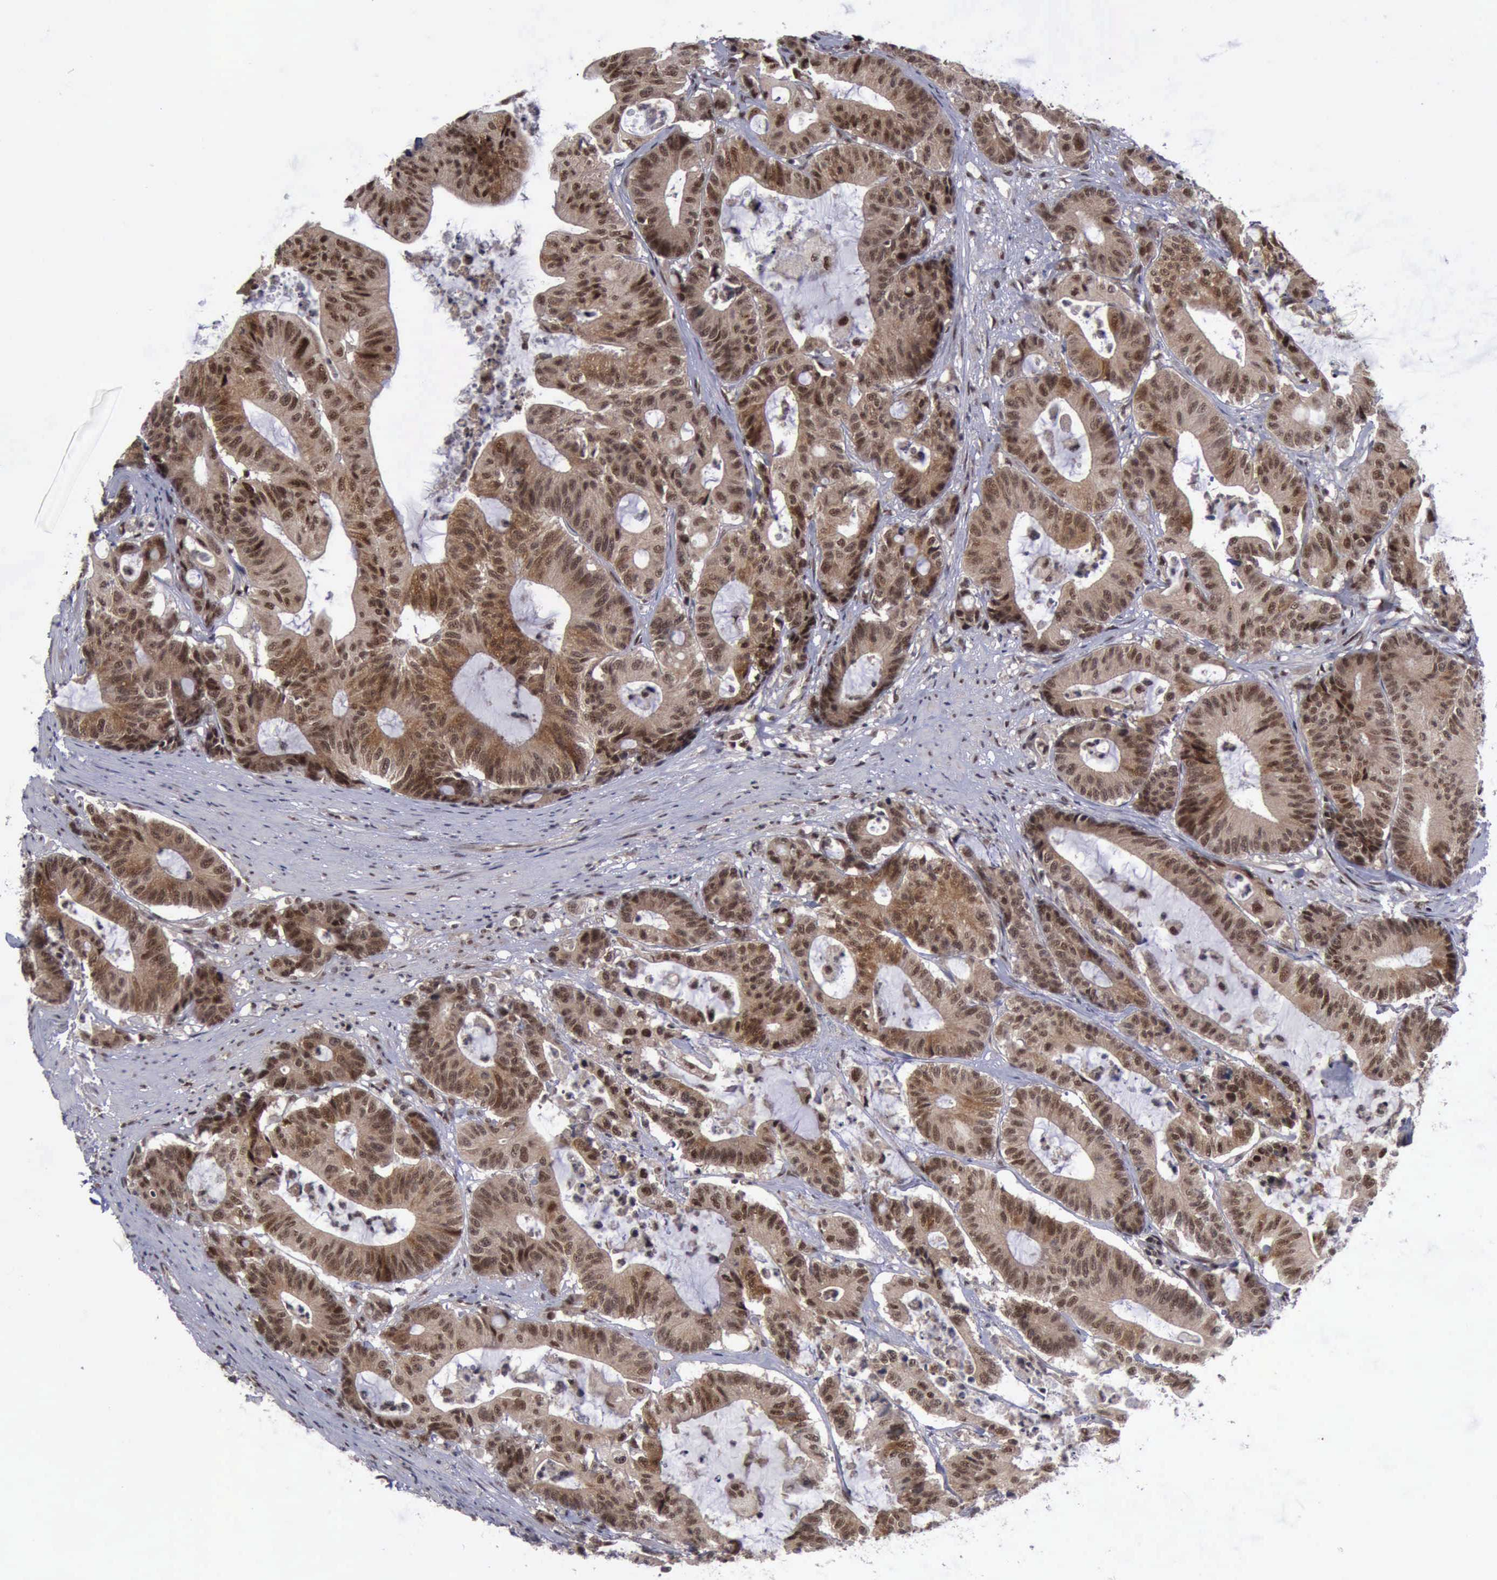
{"staining": {"intensity": "strong", "quantity": ">75%", "location": "cytoplasmic/membranous,nuclear"}, "tissue": "colorectal cancer", "cell_type": "Tumor cells", "image_type": "cancer", "snomed": [{"axis": "morphology", "description": "Adenocarcinoma, NOS"}, {"axis": "topography", "description": "Colon"}], "caption": "Human adenocarcinoma (colorectal) stained with a protein marker displays strong staining in tumor cells.", "gene": "ATM", "patient": {"sex": "female", "age": 84}}